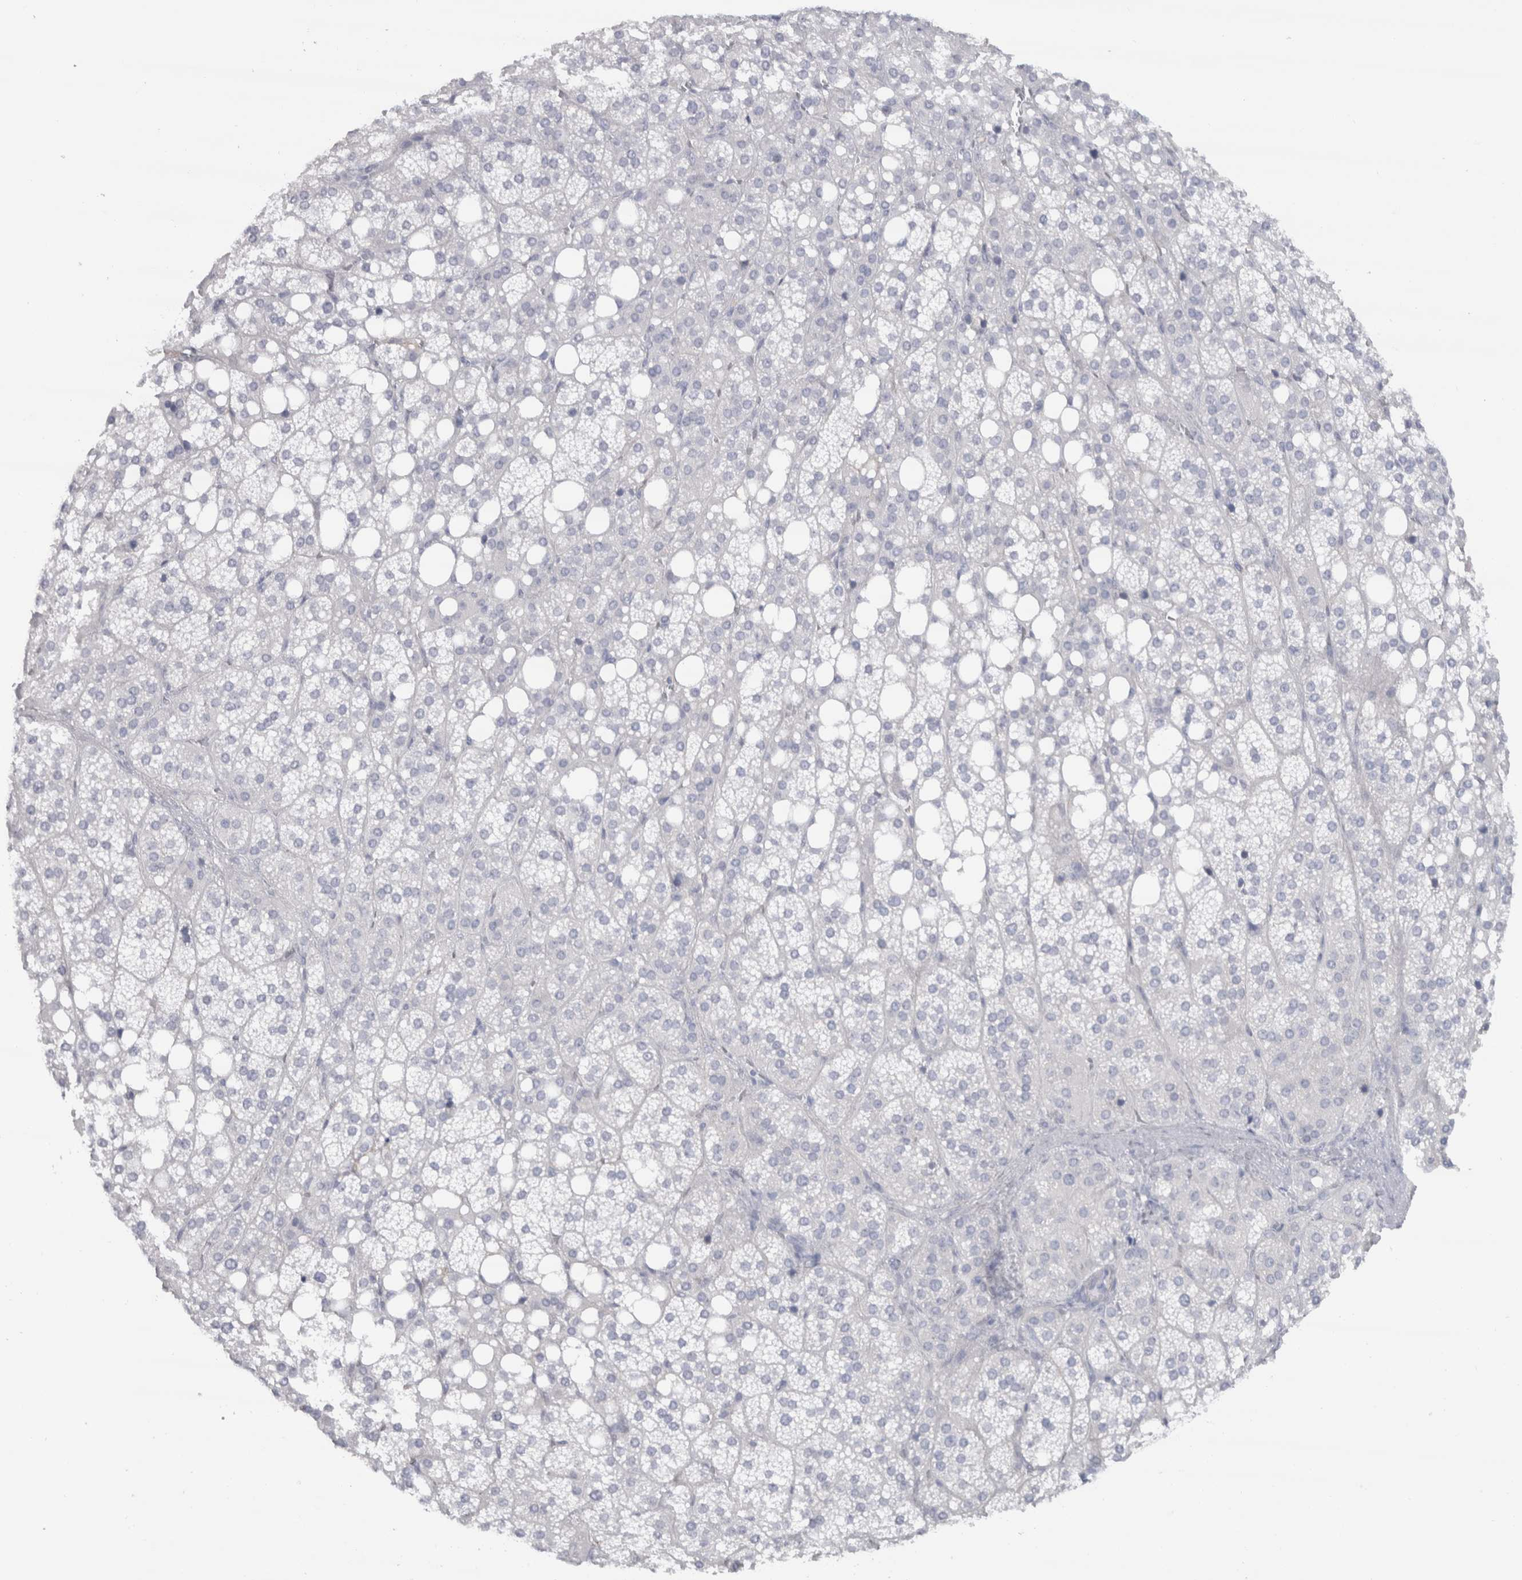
{"staining": {"intensity": "negative", "quantity": "none", "location": "none"}, "tissue": "adrenal gland", "cell_type": "Glandular cells", "image_type": "normal", "snomed": [{"axis": "morphology", "description": "Normal tissue, NOS"}, {"axis": "topography", "description": "Adrenal gland"}], "caption": "High magnification brightfield microscopy of benign adrenal gland stained with DAB (3,3'-diaminobenzidine) (brown) and counterstained with hematoxylin (blue): glandular cells show no significant expression.", "gene": "CDH17", "patient": {"sex": "female", "age": 59}}